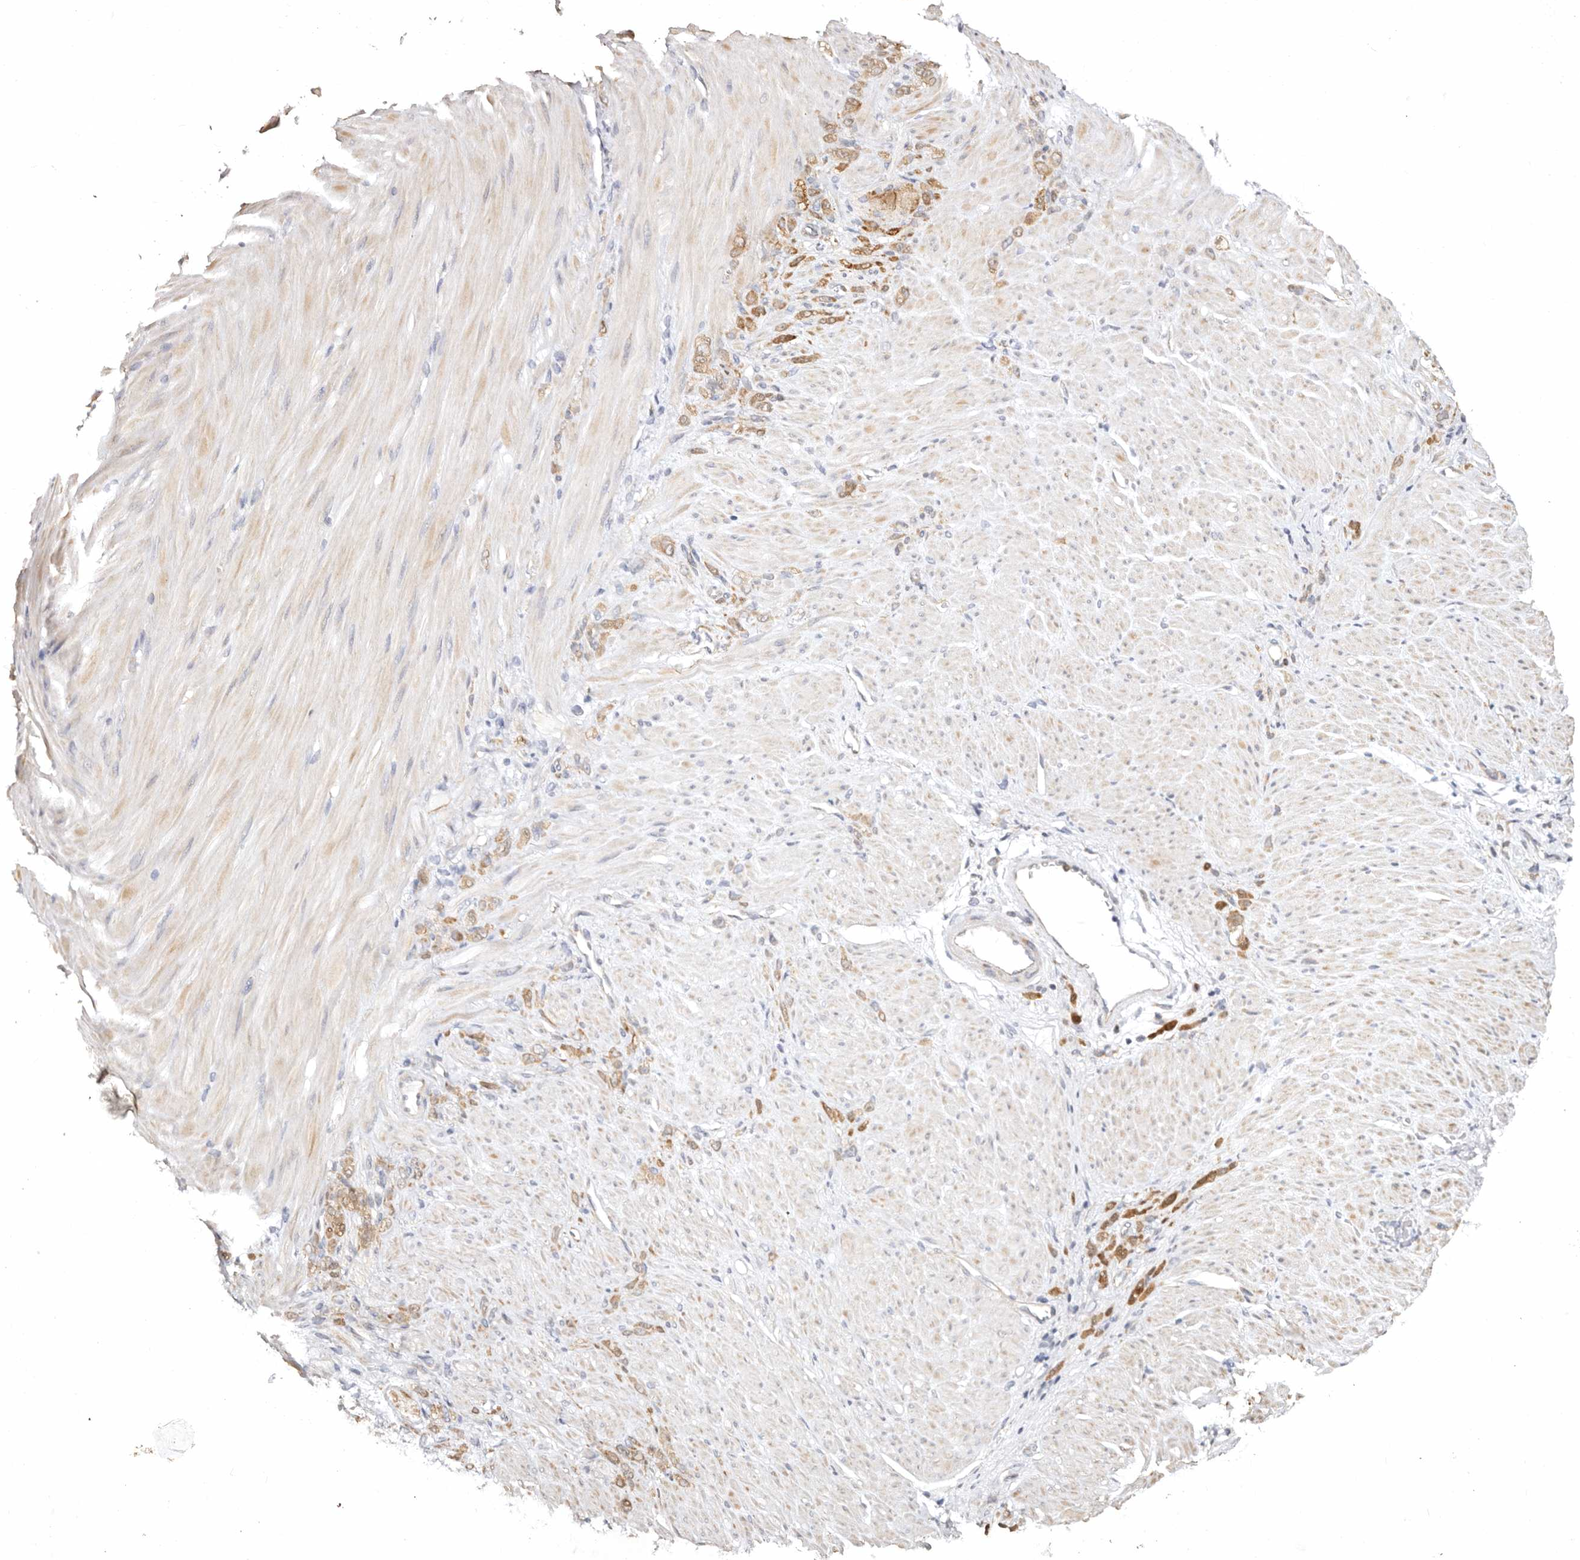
{"staining": {"intensity": "moderate", "quantity": ">75%", "location": "cytoplasmic/membranous"}, "tissue": "stomach cancer", "cell_type": "Tumor cells", "image_type": "cancer", "snomed": [{"axis": "morphology", "description": "Normal tissue, NOS"}, {"axis": "morphology", "description": "Adenocarcinoma, NOS"}, {"axis": "topography", "description": "Stomach"}], "caption": "Human stomach adenocarcinoma stained with a protein marker demonstrates moderate staining in tumor cells.", "gene": "BCL2L15", "patient": {"sex": "male", "age": 82}}